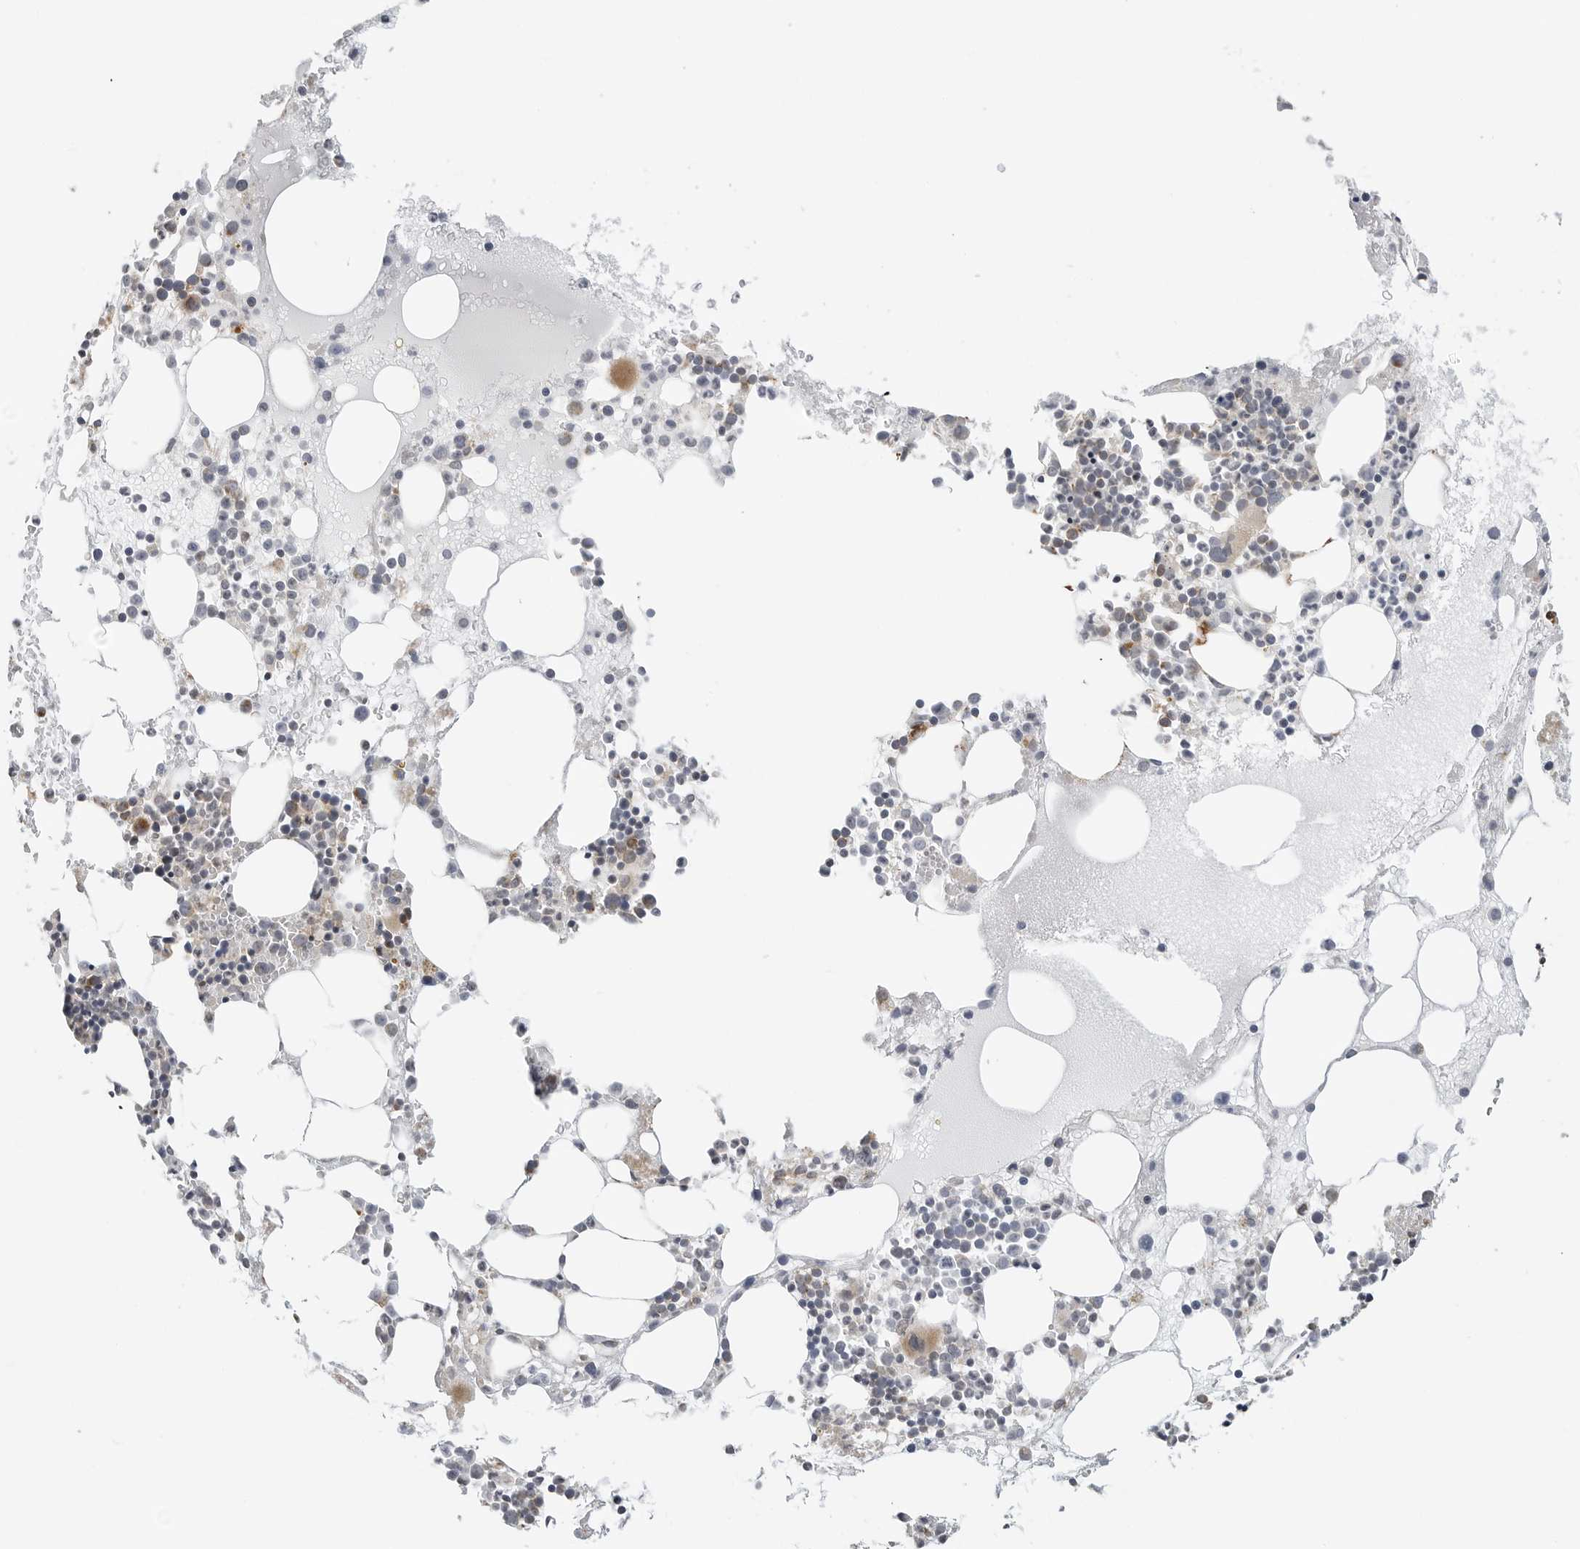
{"staining": {"intensity": "weak", "quantity": "<25%", "location": "cytoplasmic/membranous"}, "tissue": "bone marrow", "cell_type": "Hematopoietic cells", "image_type": "normal", "snomed": [{"axis": "morphology", "description": "Normal tissue, NOS"}, {"axis": "topography", "description": "Bone marrow"}], "caption": "Hematopoietic cells are negative for brown protein staining in normal bone marrow. (DAB (3,3'-diaminobenzidine) IHC, high magnification).", "gene": "PEX2", "patient": {"sex": "female", "age": 52}}